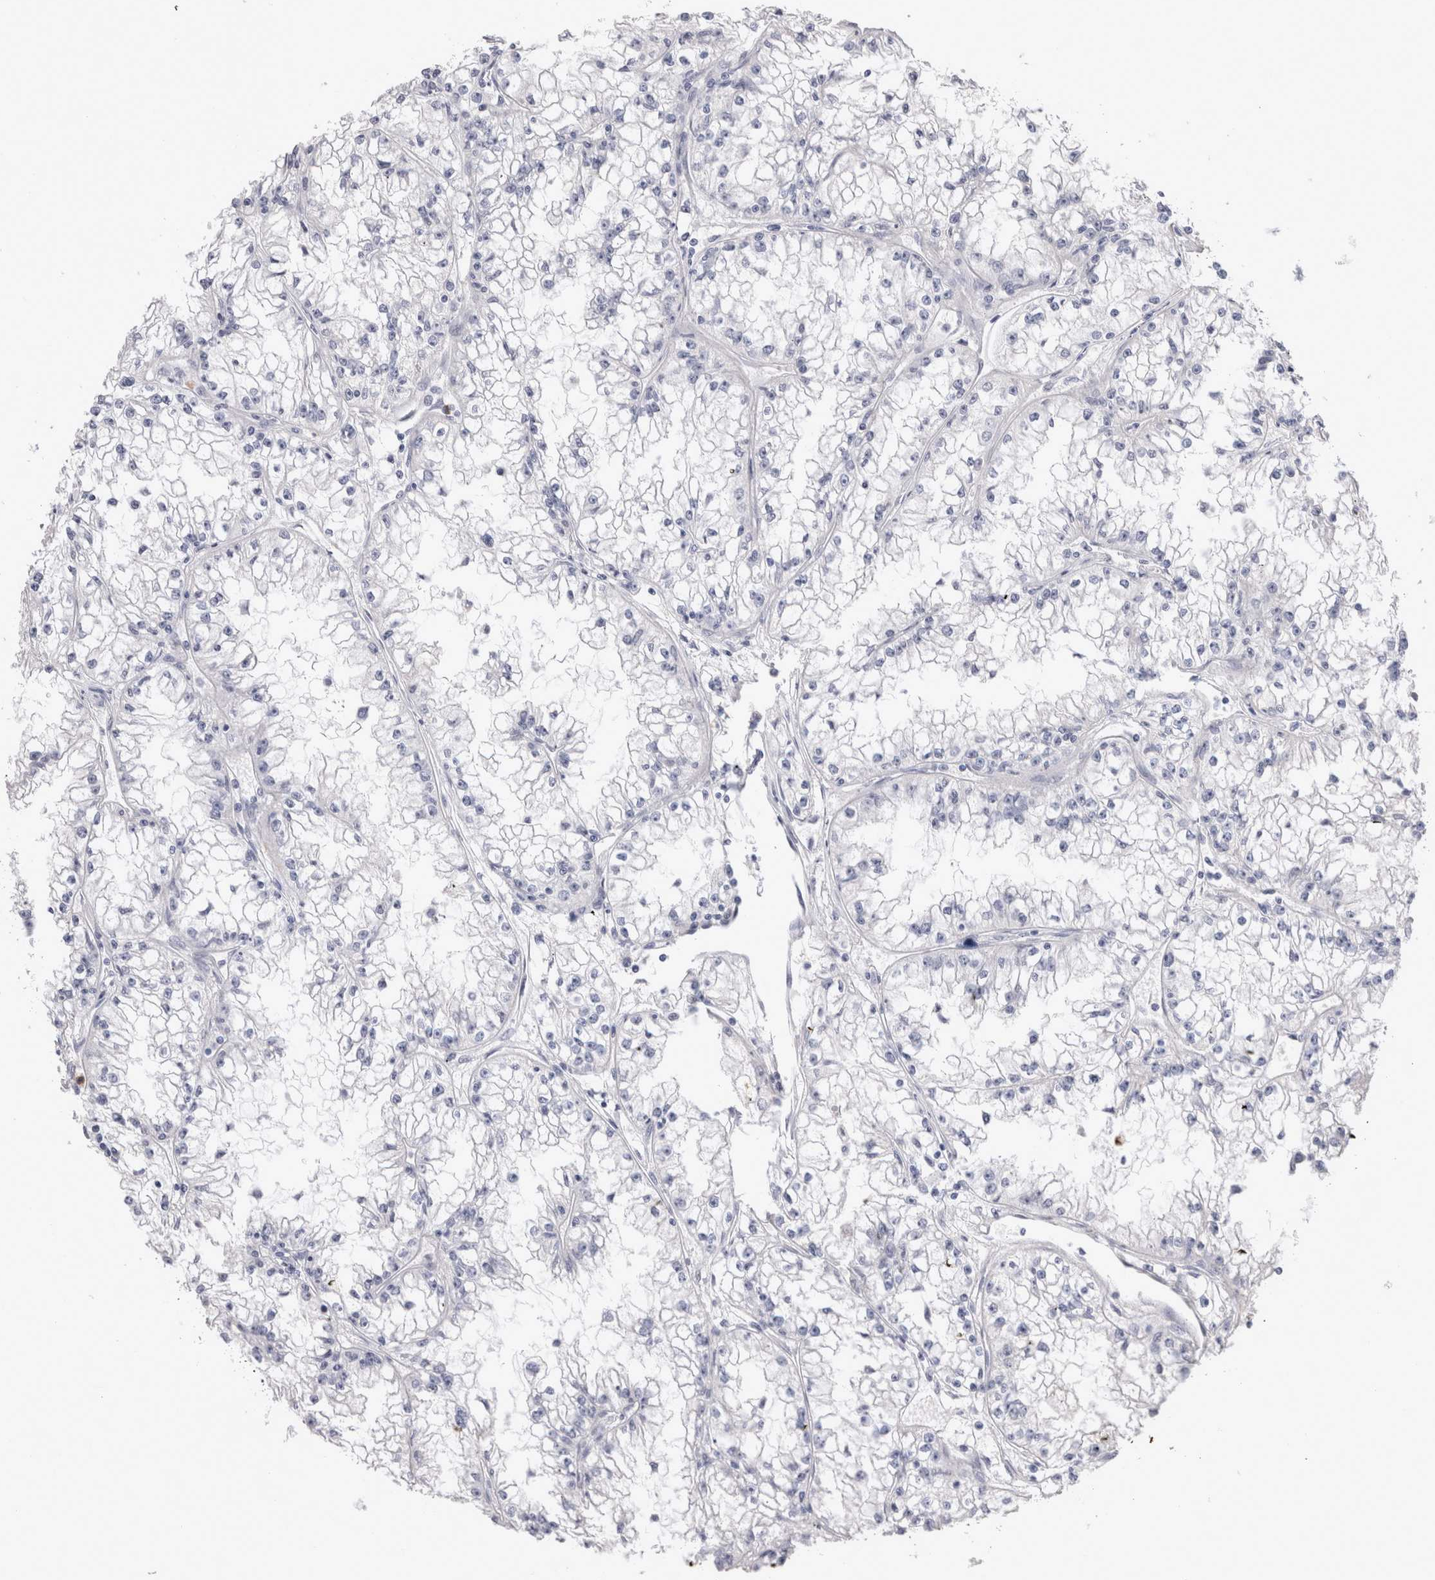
{"staining": {"intensity": "negative", "quantity": "none", "location": "none"}, "tissue": "renal cancer", "cell_type": "Tumor cells", "image_type": "cancer", "snomed": [{"axis": "morphology", "description": "Adenocarcinoma, NOS"}, {"axis": "topography", "description": "Kidney"}], "caption": "Tumor cells show no significant protein expression in renal cancer.", "gene": "RBM6", "patient": {"sex": "male", "age": 56}}